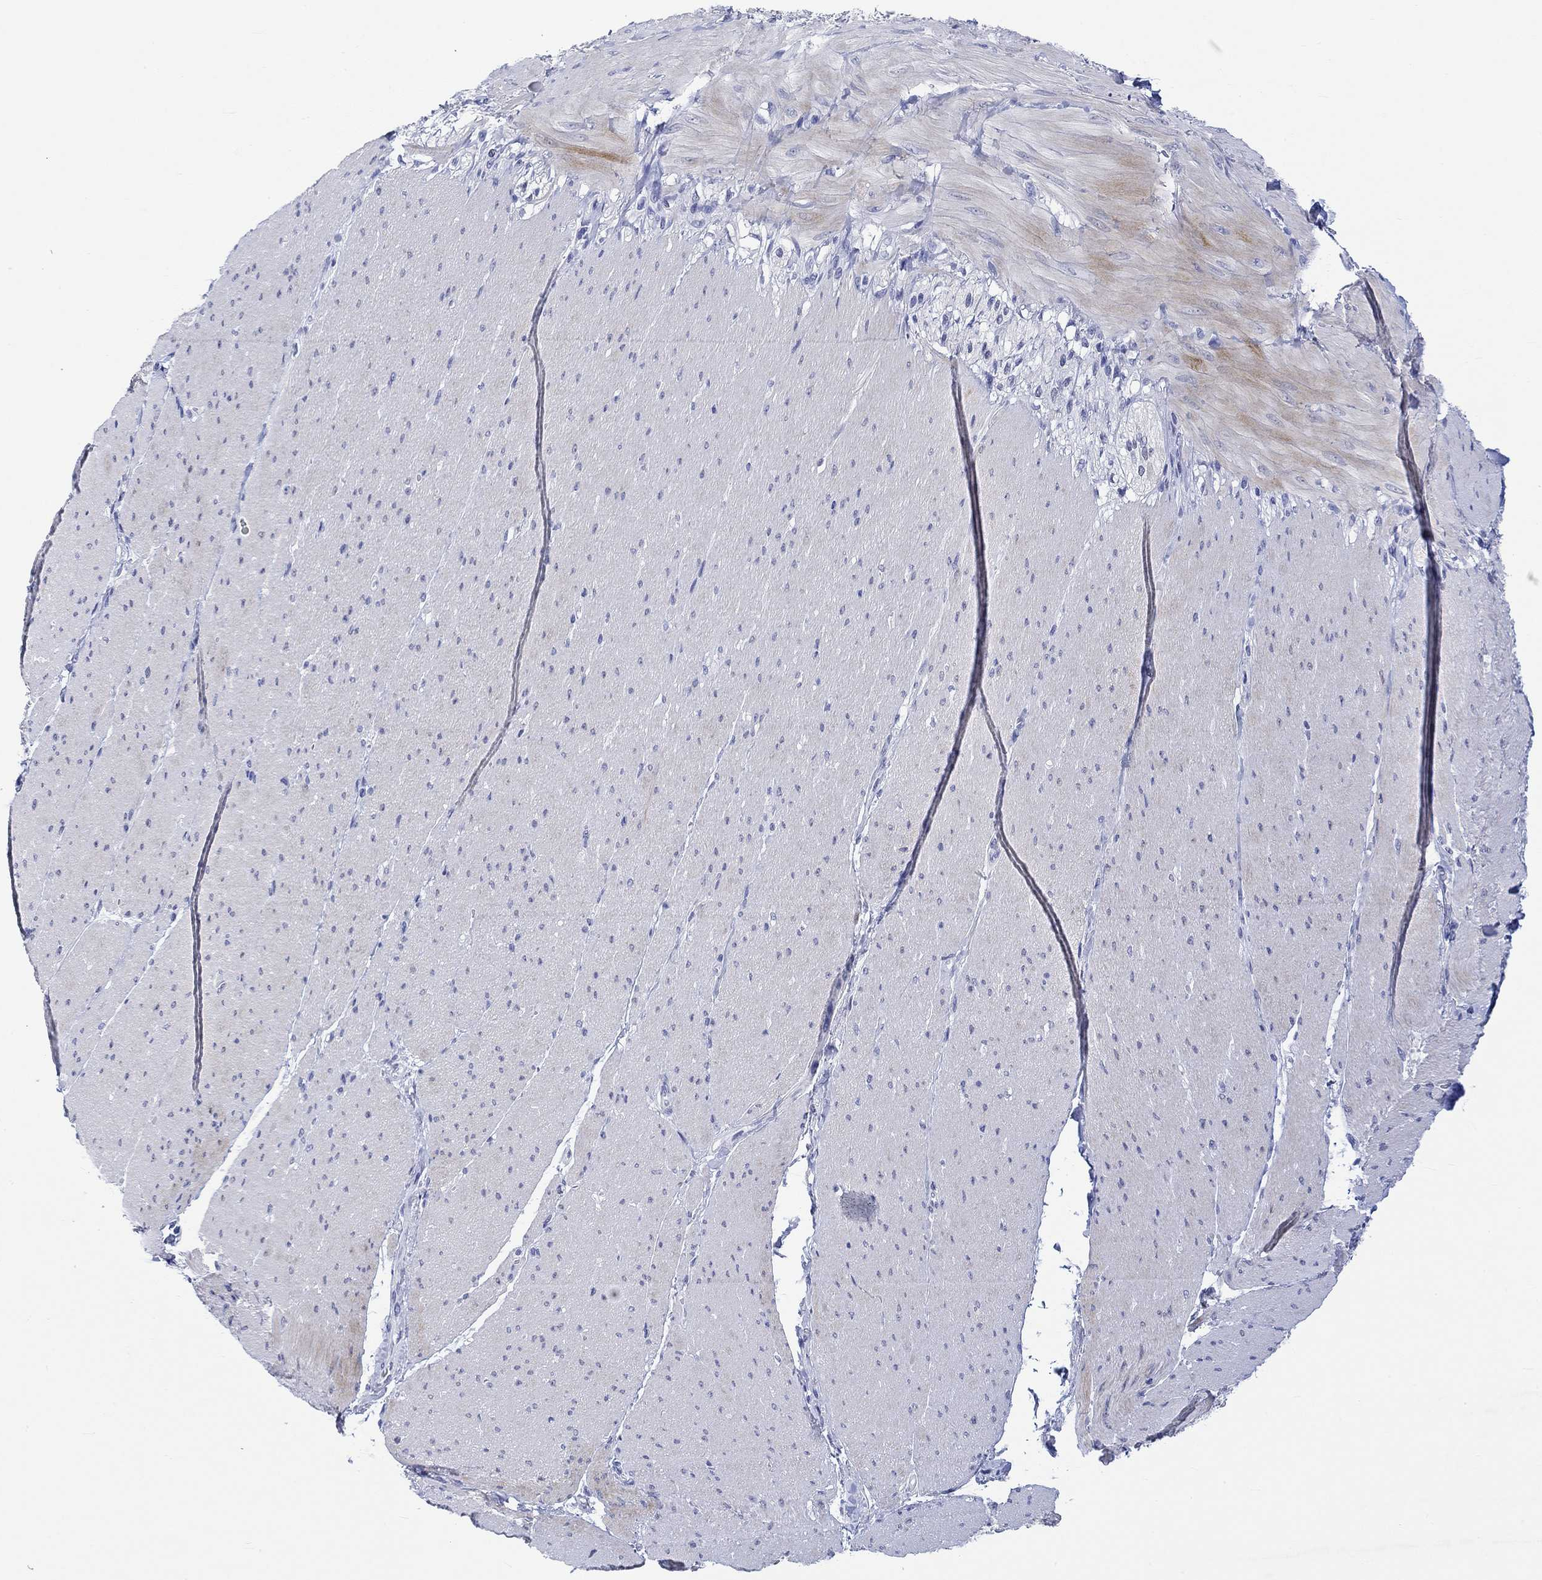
{"staining": {"intensity": "negative", "quantity": "none", "location": "none"}, "tissue": "adipose tissue", "cell_type": "Adipocytes", "image_type": "normal", "snomed": [{"axis": "morphology", "description": "Normal tissue, NOS"}, {"axis": "topography", "description": "Smooth muscle"}, {"axis": "topography", "description": "Duodenum"}, {"axis": "topography", "description": "Peripheral nerve tissue"}], "caption": "This is an immunohistochemistry micrograph of benign adipose tissue. There is no positivity in adipocytes.", "gene": "MSI1", "patient": {"sex": "female", "age": 61}}